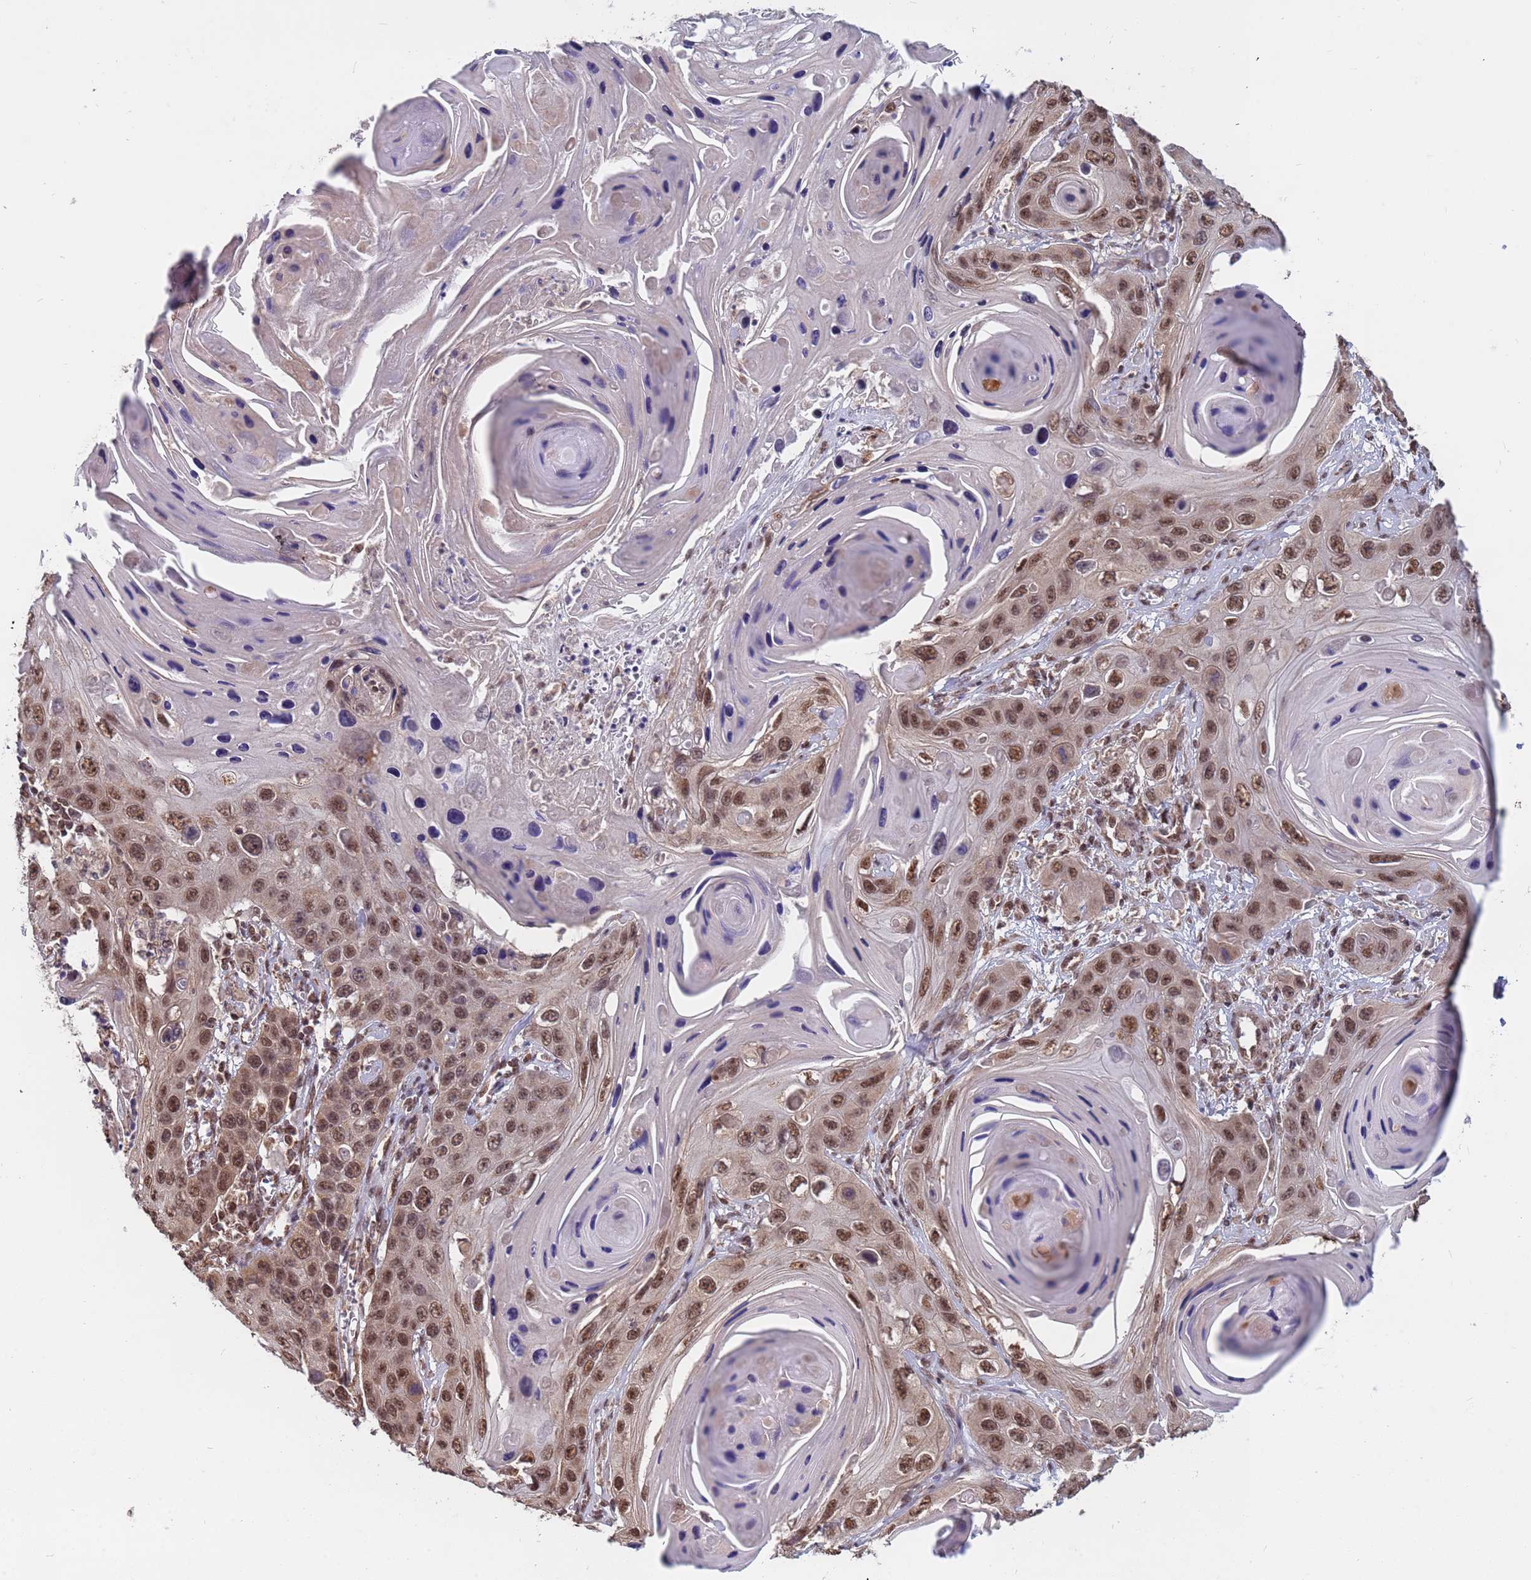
{"staining": {"intensity": "moderate", "quantity": ">75%", "location": "nuclear"}, "tissue": "skin cancer", "cell_type": "Tumor cells", "image_type": "cancer", "snomed": [{"axis": "morphology", "description": "Squamous cell carcinoma, NOS"}, {"axis": "topography", "description": "Skin"}], "caption": "High-magnification brightfield microscopy of skin cancer (squamous cell carcinoma) stained with DAB (3,3'-diaminobenzidine) (brown) and counterstained with hematoxylin (blue). tumor cells exhibit moderate nuclear staining is seen in approximately>75% of cells.", "gene": "DENND2B", "patient": {"sex": "male", "age": 55}}